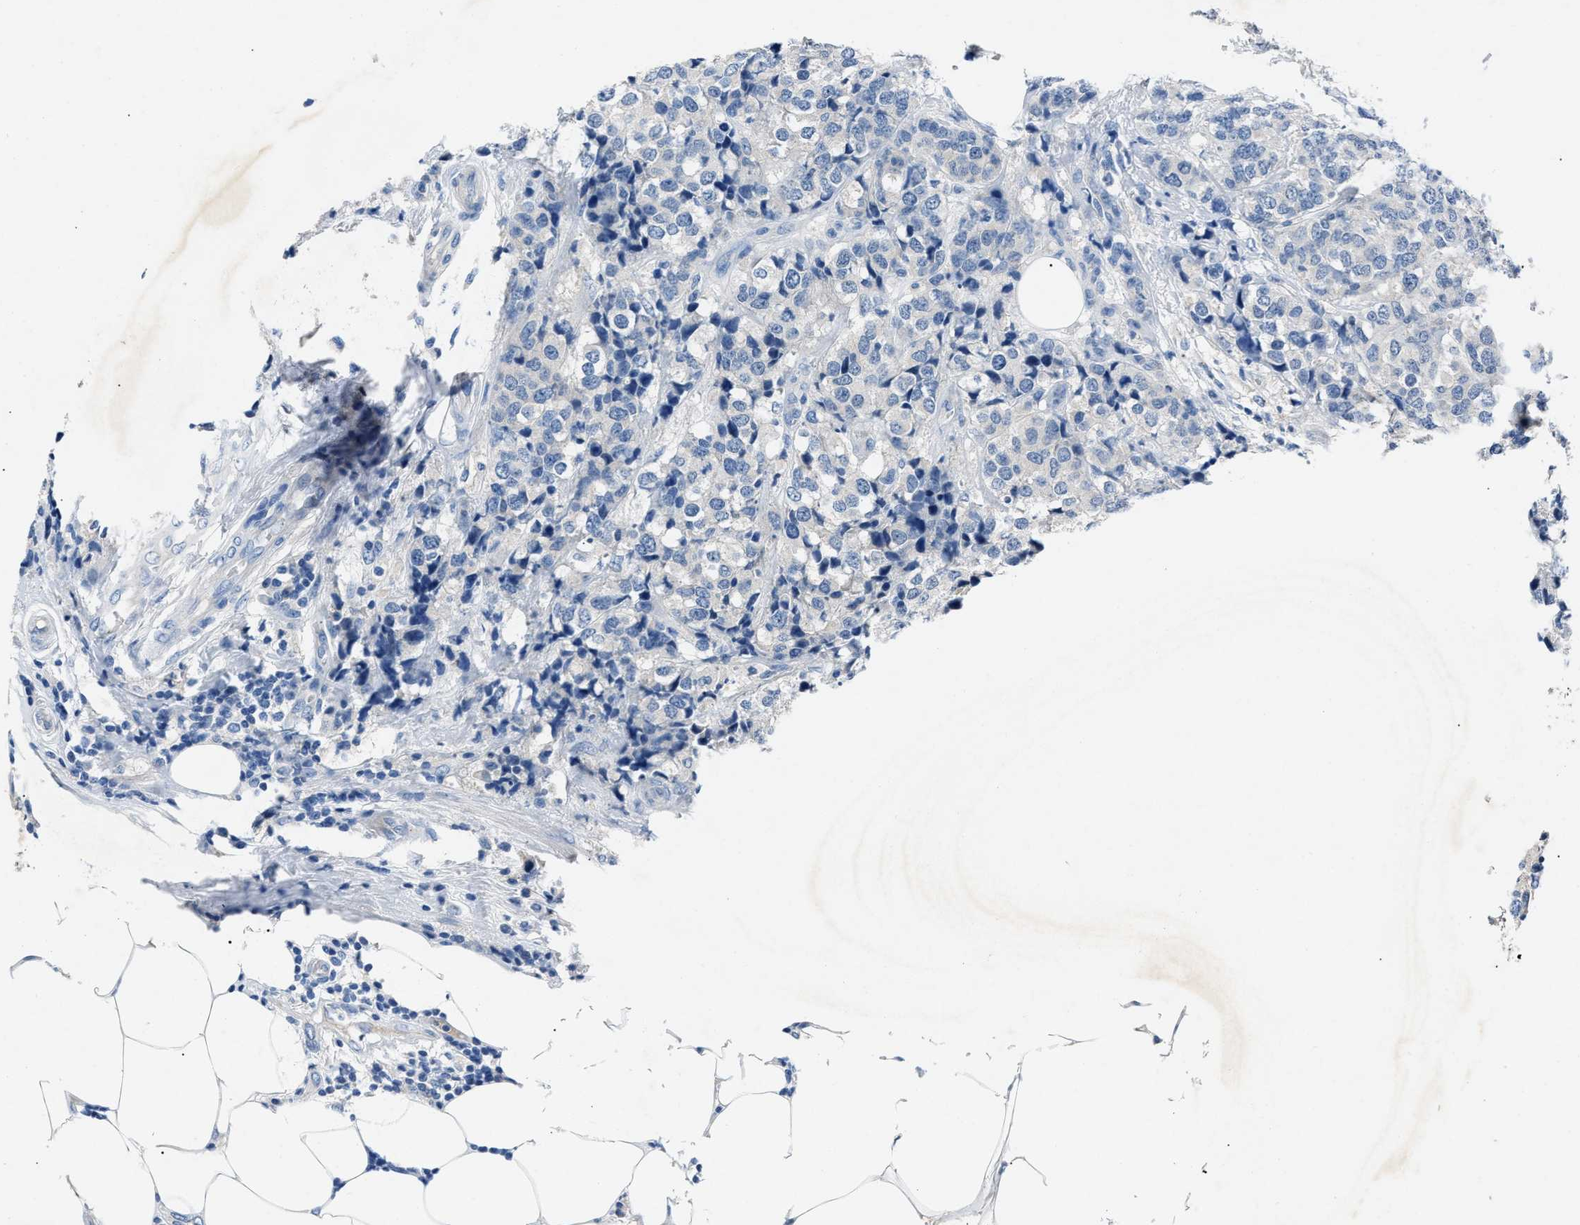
{"staining": {"intensity": "negative", "quantity": "none", "location": "none"}, "tissue": "breast cancer", "cell_type": "Tumor cells", "image_type": "cancer", "snomed": [{"axis": "morphology", "description": "Lobular carcinoma"}, {"axis": "topography", "description": "Breast"}], "caption": "The immunohistochemistry (IHC) micrograph has no significant positivity in tumor cells of breast cancer tissue. (DAB (3,3'-diaminobenzidine) immunohistochemistry (IHC) with hematoxylin counter stain).", "gene": "DNAAF5", "patient": {"sex": "female", "age": 59}}